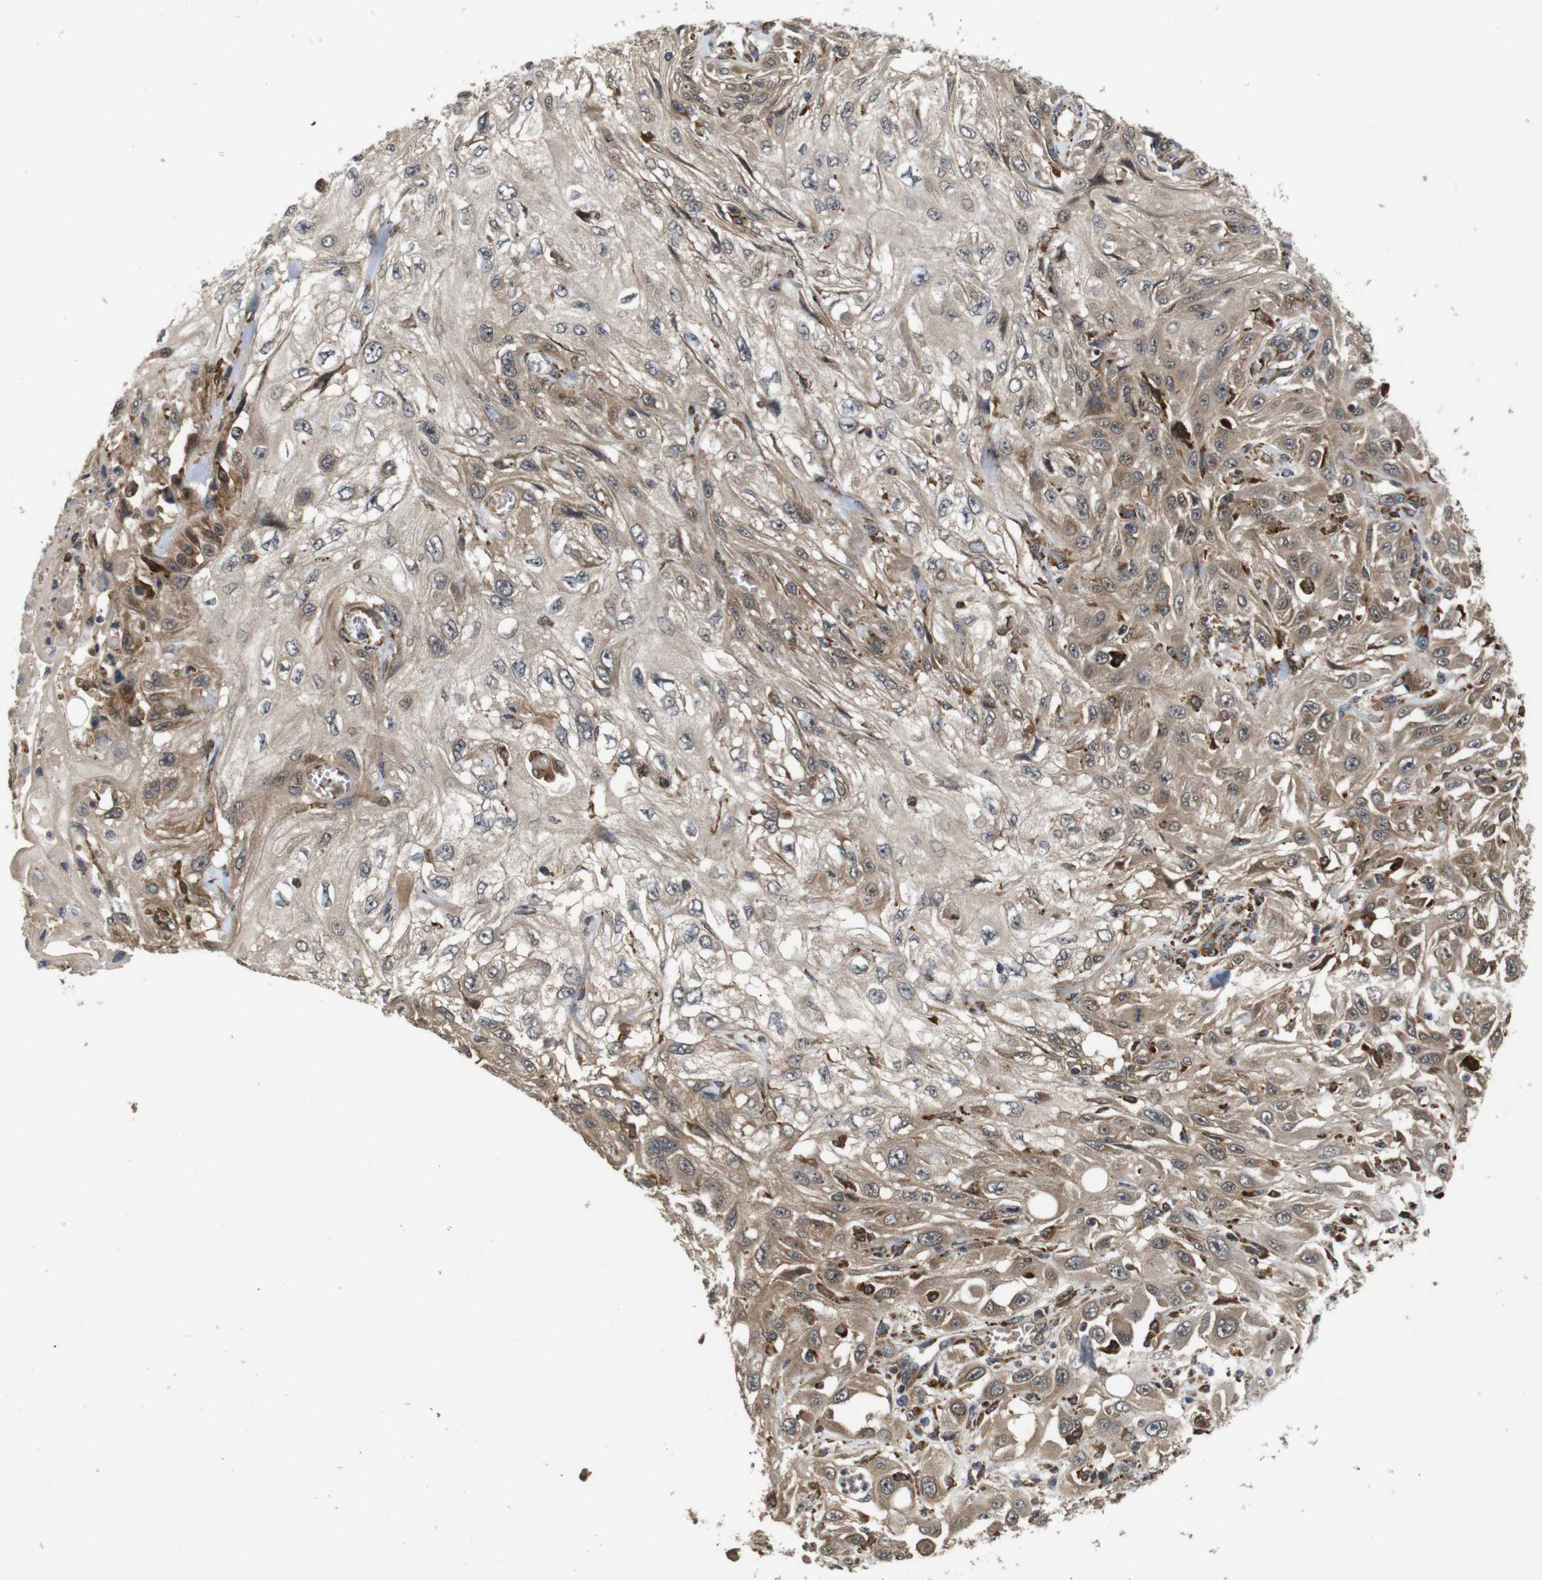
{"staining": {"intensity": "weak", "quantity": ">75%", "location": "cytoplasmic/membranous"}, "tissue": "skin cancer", "cell_type": "Tumor cells", "image_type": "cancer", "snomed": [{"axis": "morphology", "description": "Squamous cell carcinoma, NOS"}, {"axis": "topography", "description": "Skin"}], "caption": "High-power microscopy captured an IHC micrograph of skin cancer (squamous cell carcinoma), revealing weak cytoplasmic/membranous positivity in approximately >75% of tumor cells.", "gene": "EPHB2", "patient": {"sex": "male", "age": 75}}